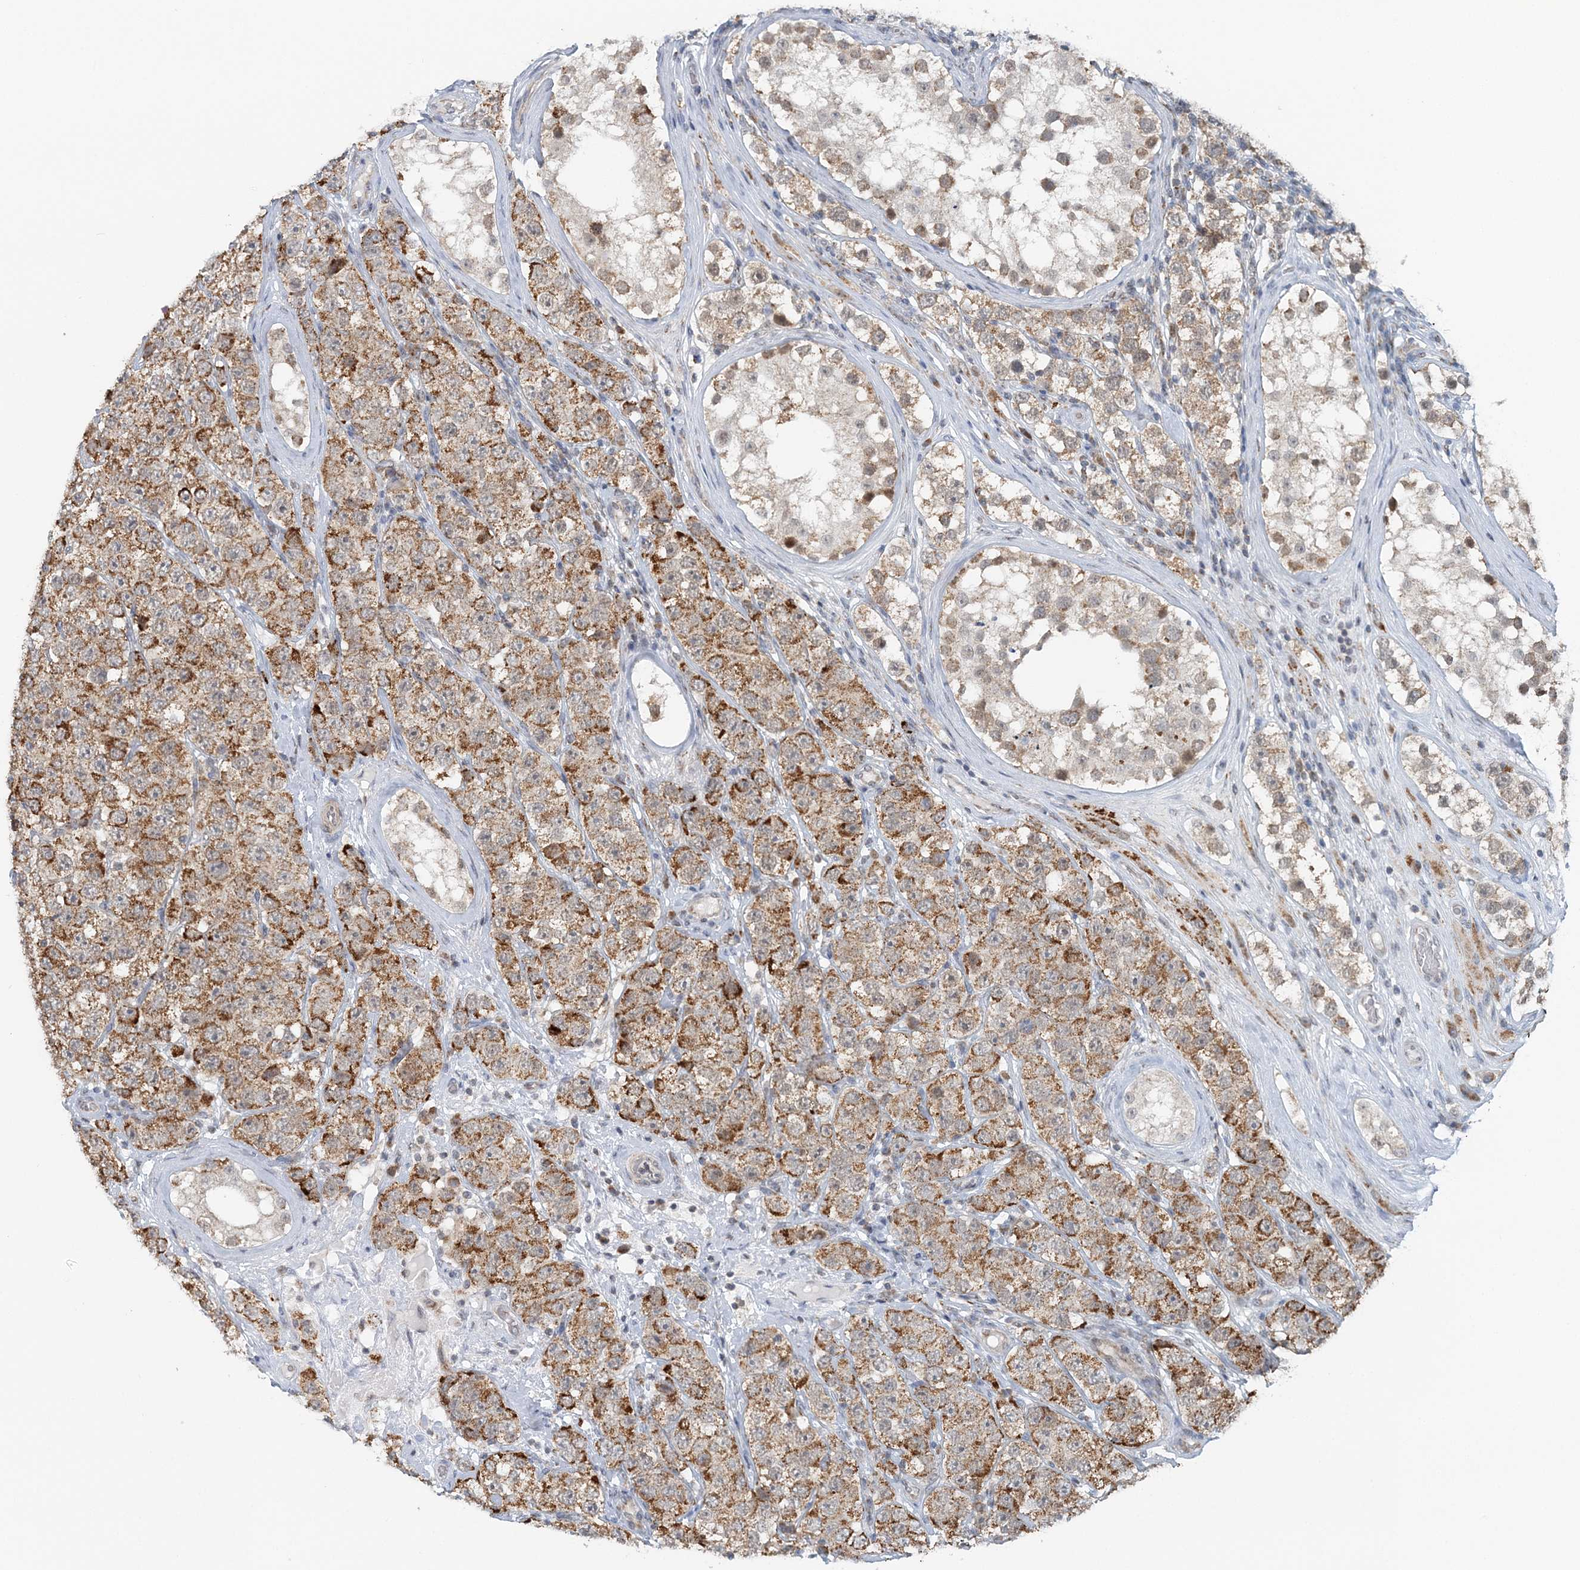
{"staining": {"intensity": "moderate", "quantity": ">75%", "location": "cytoplasmic/membranous"}, "tissue": "testis cancer", "cell_type": "Tumor cells", "image_type": "cancer", "snomed": [{"axis": "morphology", "description": "Seminoma, NOS"}, {"axis": "topography", "description": "Testis"}], "caption": "Immunohistochemical staining of human testis cancer shows moderate cytoplasmic/membranous protein expression in about >75% of tumor cells.", "gene": "RNF150", "patient": {"sex": "male", "age": 28}}